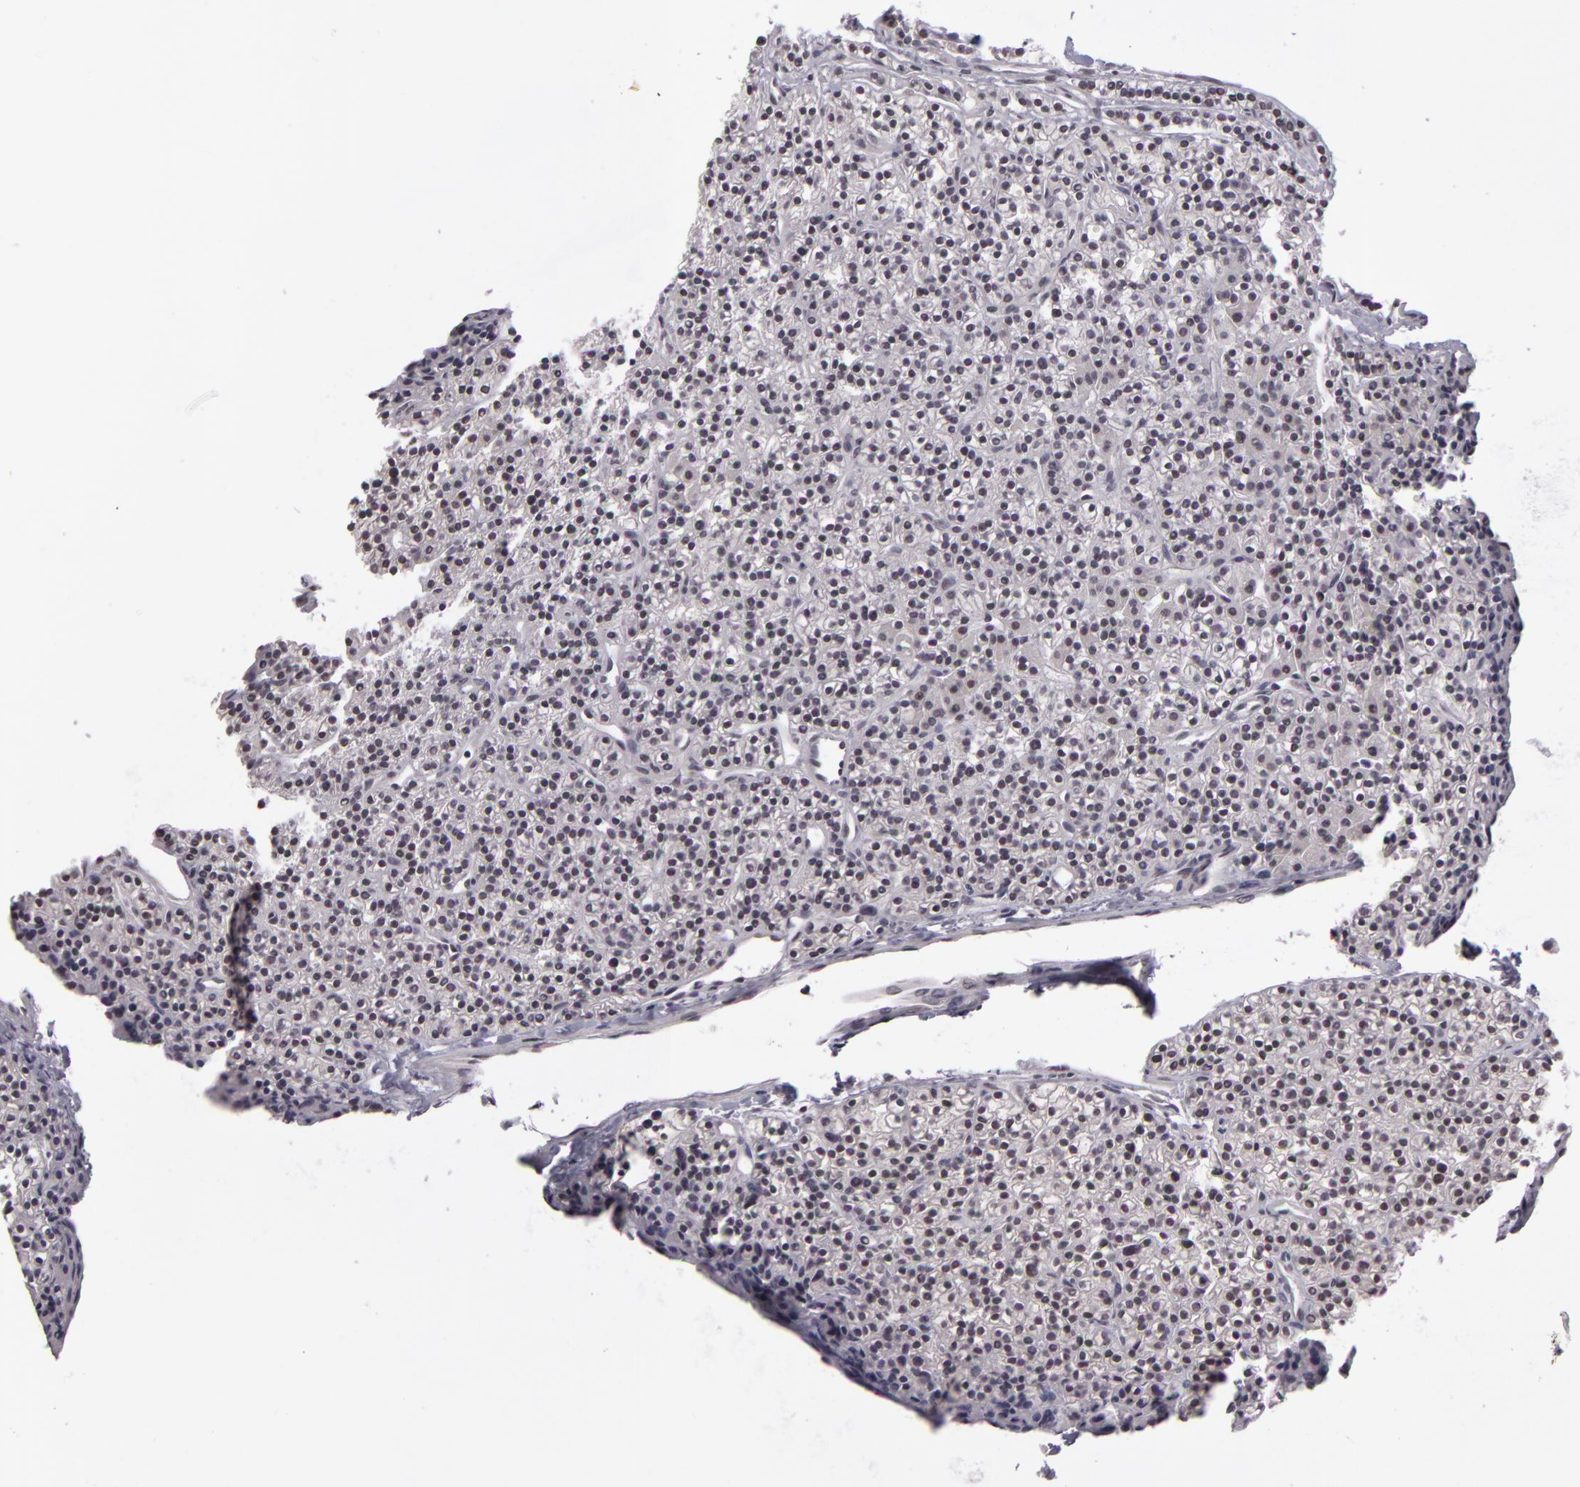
{"staining": {"intensity": "negative", "quantity": "none", "location": "none"}, "tissue": "parathyroid gland", "cell_type": "Glandular cells", "image_type": "normal", "snomed": [{"axis": "morphology", "description": "Normal tissue, NOS"}, {"axis": "topography", "description": "Parathyroid gland"}], "caption": "DAB immunohistochemical staining of normal human parathyroid gland displays no significant staining in glandular cells.", "gene": "RRP7A", "patient": {"sex": "female", "age": 45}}